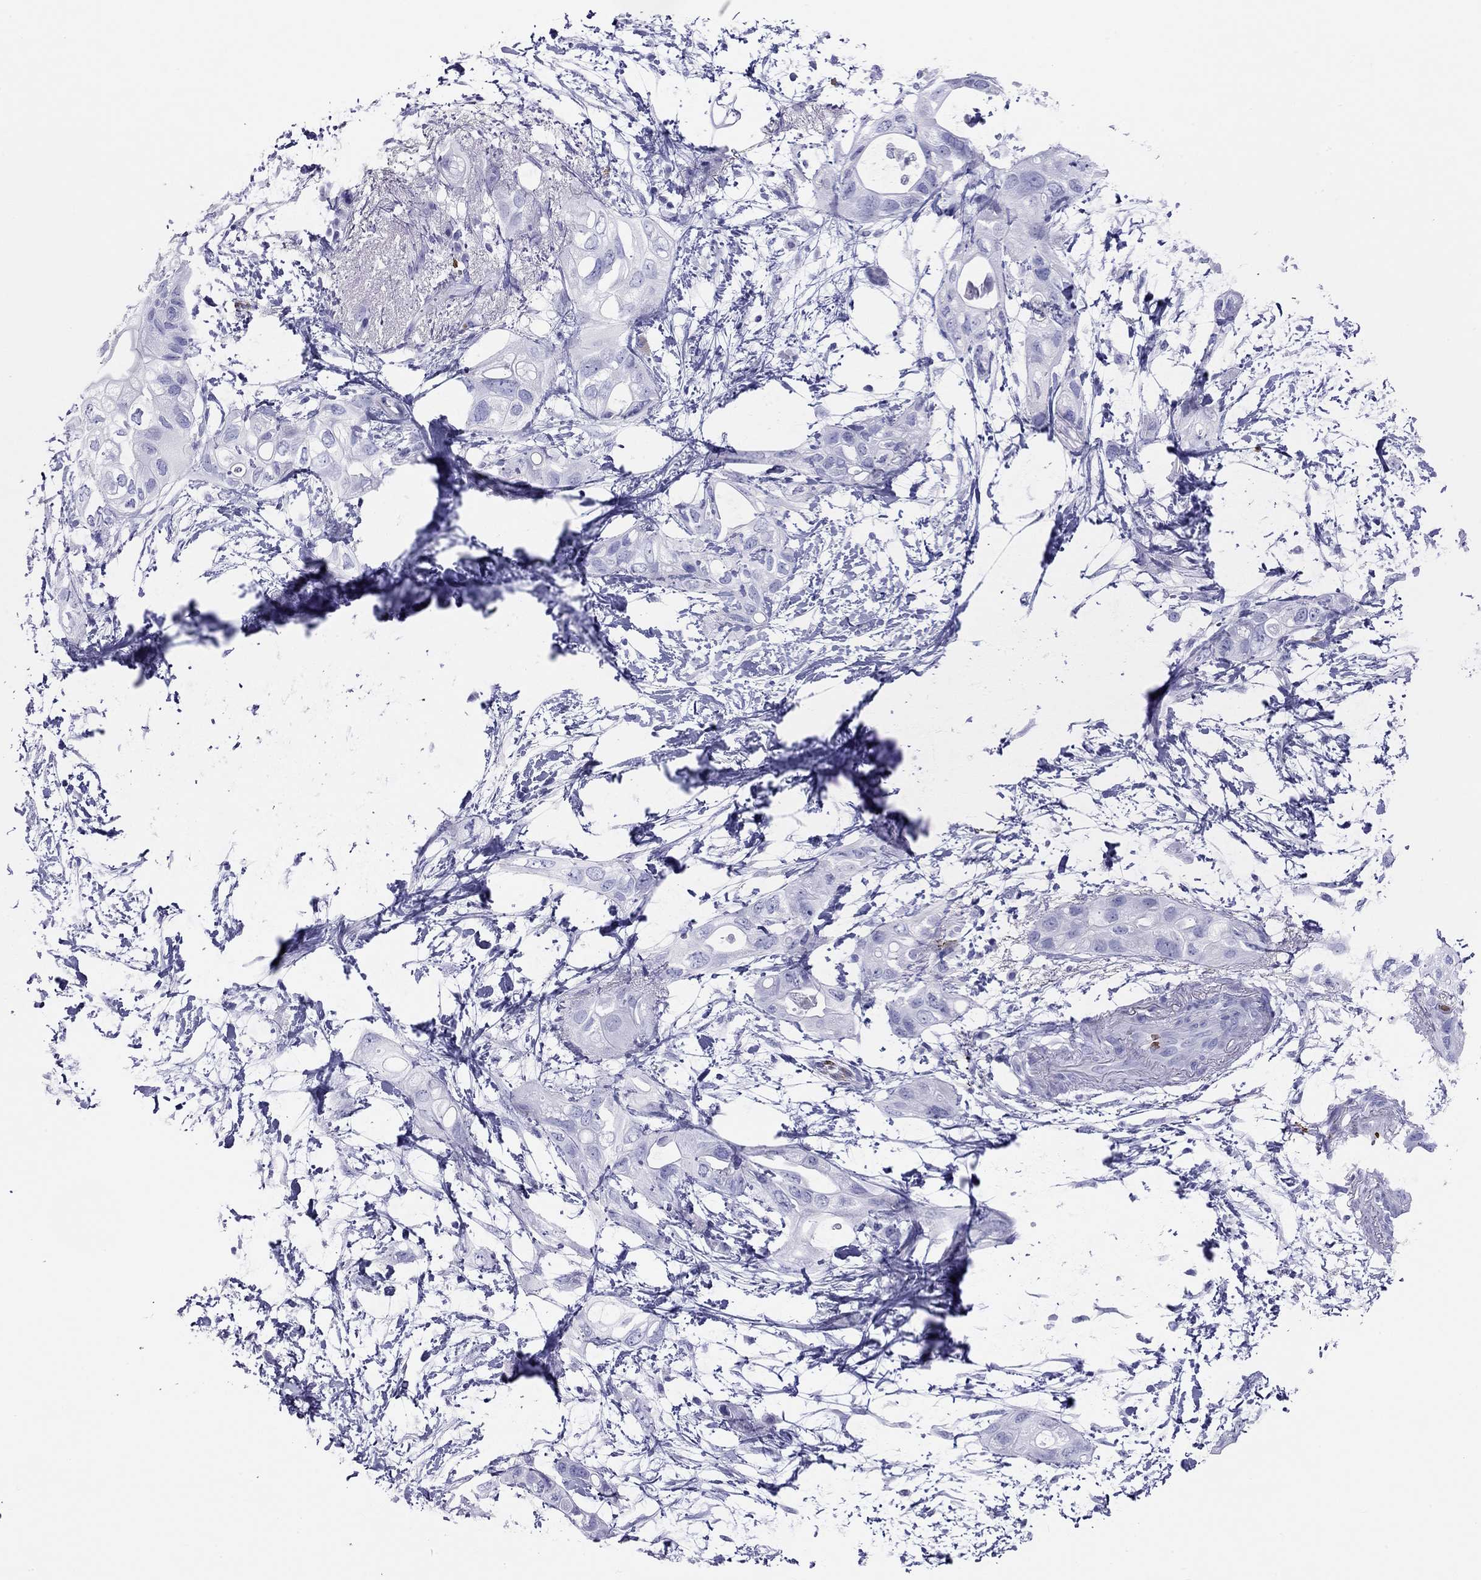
{"staining": {"intensity": "negative", "quantity": "none", "location": "none"}, "tissue": "pancreatic cancer", "cell_type": "Tumor cells", "image_type": "cancer", "snomed": [{"axis": "morphology", "description": "Adenocarcinoma, NOS"}, {"axis": "topography", "description": "Pancreas"}], "caption": "This is a micrograph of immunohistochemistry staining of adenocarcinoma (pancreatic), which shows no positivity in tumor cells.", "gene": "PTPRN", "patient": {"sex": "female", "age": 72}}